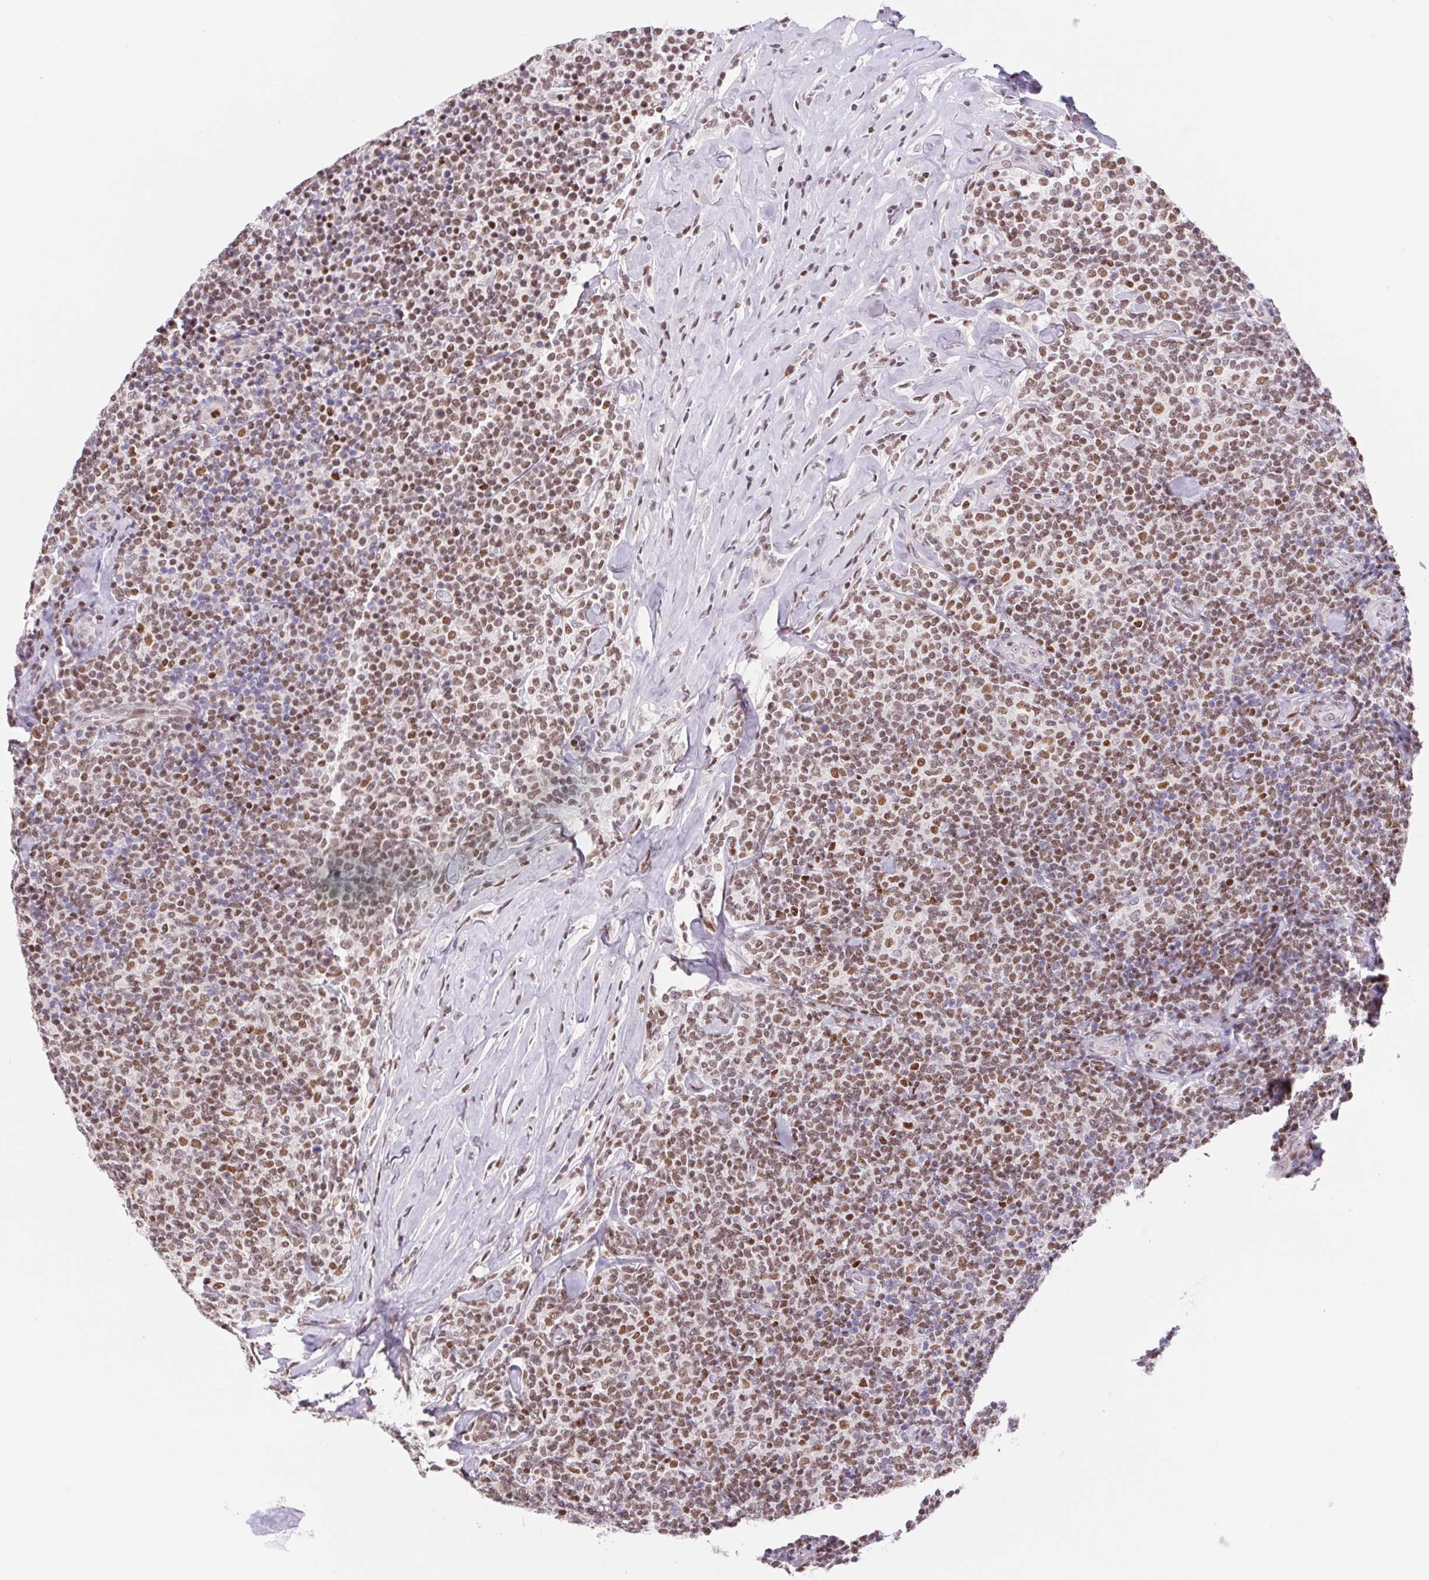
{"staining": {"intensity": "moderate", "quantity": ">75%", "location": "nuclear"}, "tissue": "lymphoma", "cell_type": "Tumor cells", "image_type": "cancer", "snomed": [{"axis": "morphology", "description": "Malignant lymphoma, non-Hodgkin's type, Low grade"}, {"axis": "topography", "description": "Lymph node"}], "caption": "Brown immunohistochemical staining in human malignant lymphoma, non-Hodgkin's type (low-grade) exhibits moderate nuclear expression in about >75% of tumor cells.", "gene": "TRERF1", "patient": {"sex": "female", "age": 56}}